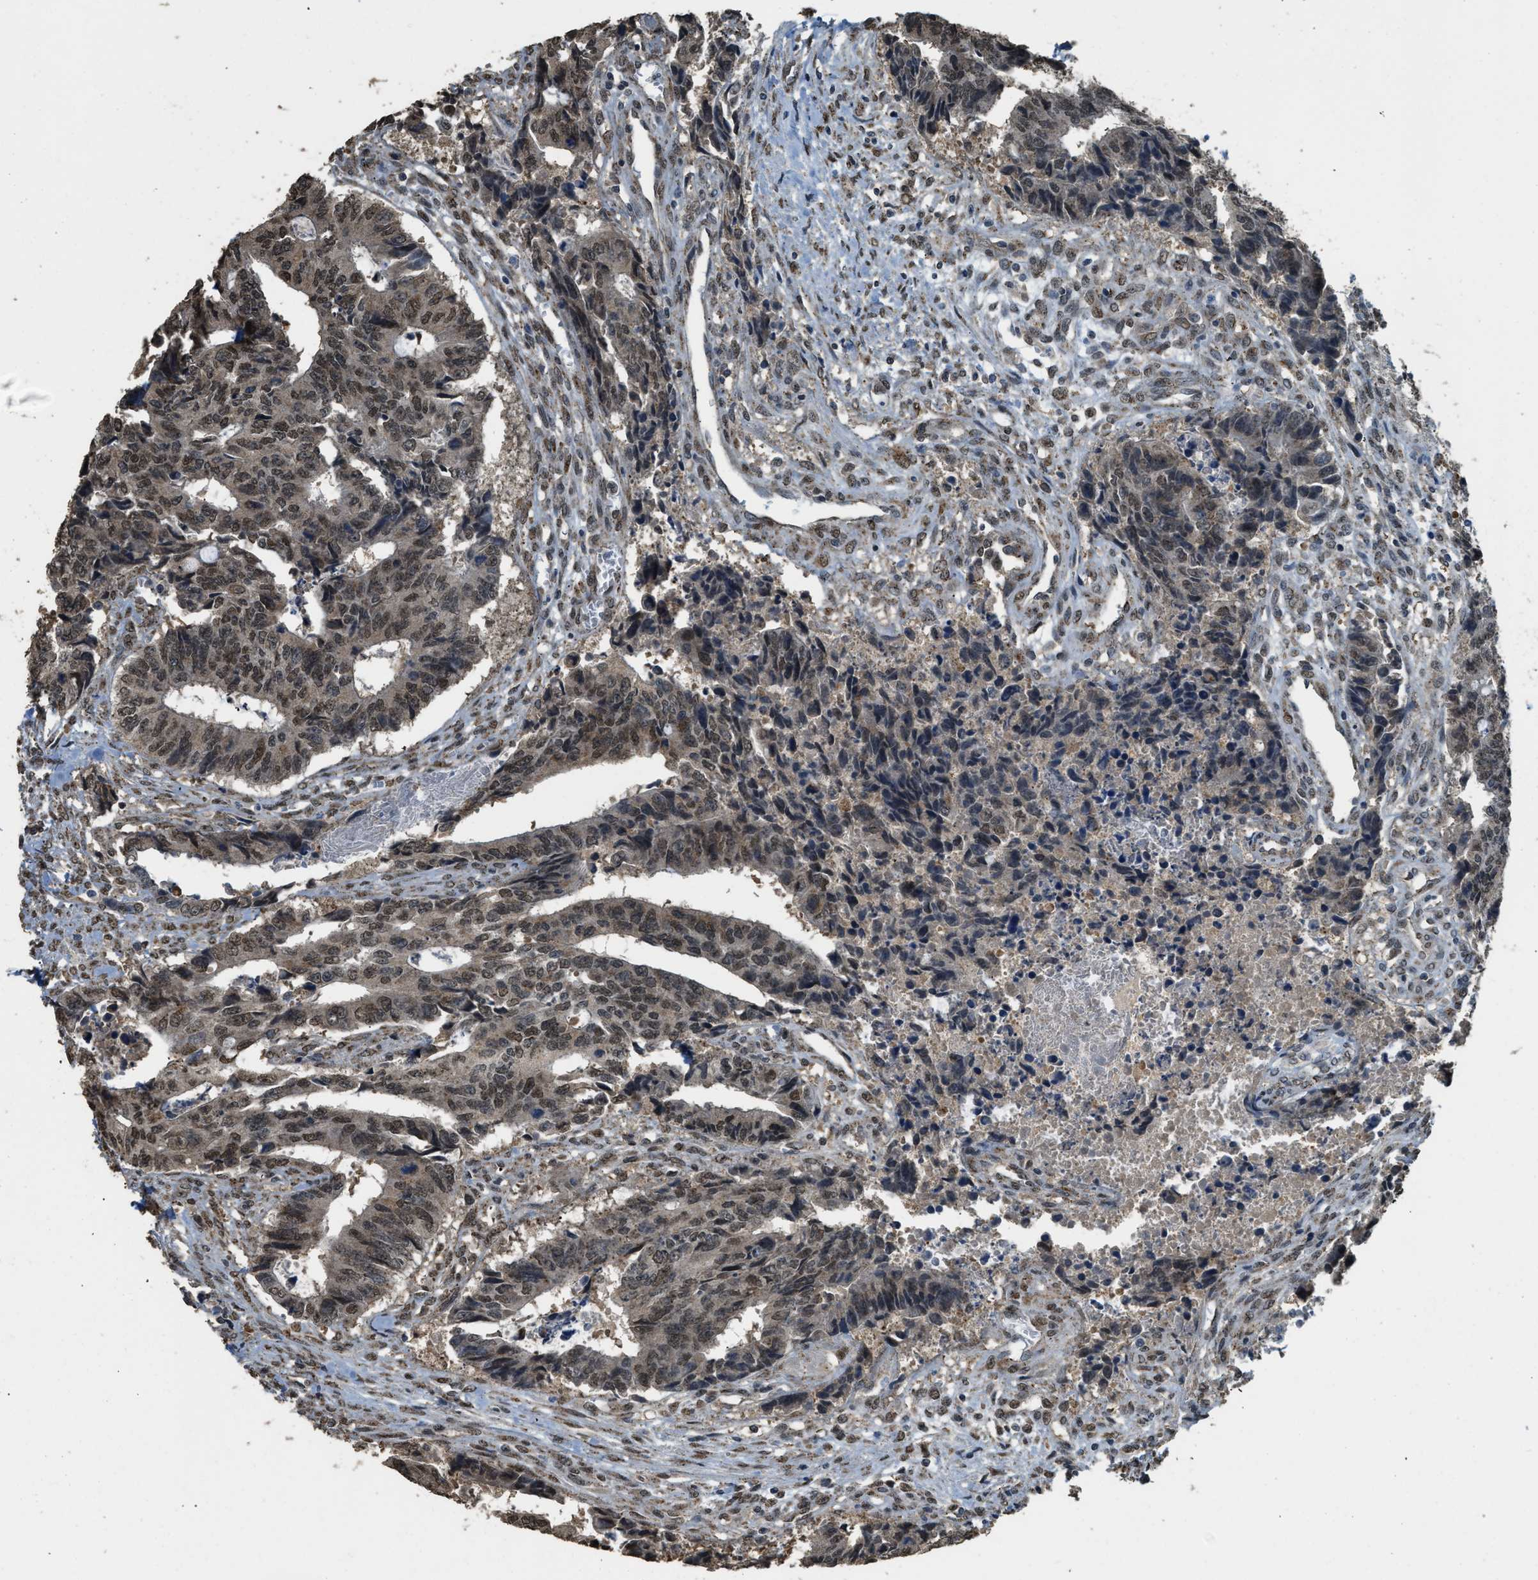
{"staining": {"intensity": "moderate", "quantity": ">75%", "location": "cytoplasmic/membranous,nuclear"}, "tissue": "colorectal cancer", "cell_type": "Tumor cells", "image_type": "cancer", "snomed": [{"axis": "morphology", "description": "Adenocarcinoma, NOS"}, {"axis": "topography", "description": "Rectum"}], "caption": "Adenocarcinoma (colorectal) tissue reveals moderate cytoplasmic/membranous and nuclear positivity in approximately >75% of tumor cells (IHC, brightfield microscopy, high magnification).", "gene": "IPO7", "patient": {"sex": "male", "age": 84}}